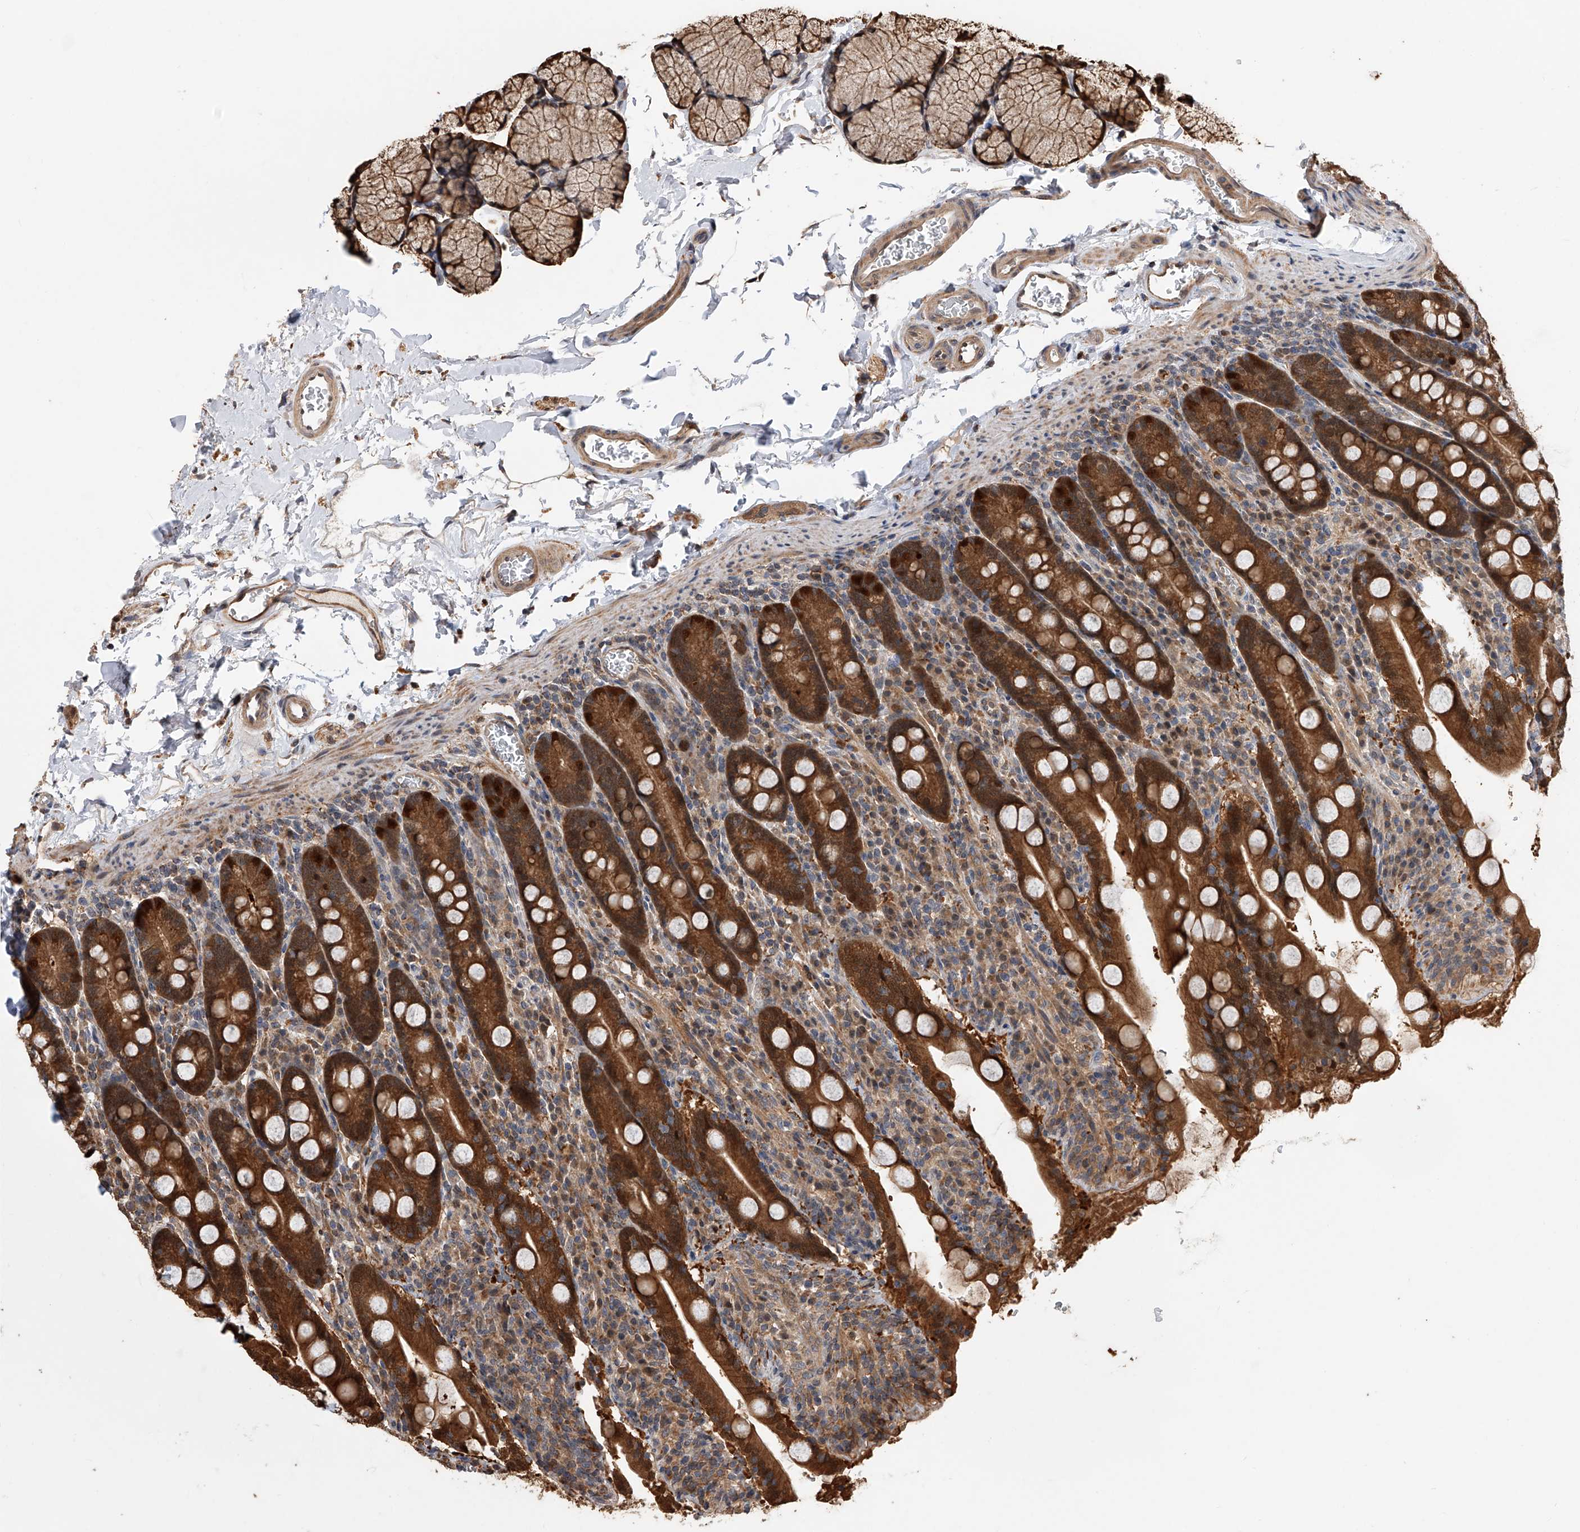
{"staining": {"intensity": "strong", "quantity": ">75%", "location": "cytoplasmic/membranous,nuclear"}, "tissue": "duodenum", "cell_type": "Glandular cells", "image_type": "normal", "snomed": [{"axis": "morphology", "description": "Normal tissue, NOS"}, {"axis": "topography", "description": "Duodenum"}], "caption": "A brown stain labels strong cytoplasmic/membranous,nuclear expression of a protein in glandular cells of normal human duodenum. The staining is performed using DAB brown chromogen to label protein expression. The nuclei are counter-stained blue using hematoxylin.", "gene": "GMDS", "patient": {"sex": "male", "age": 35}}